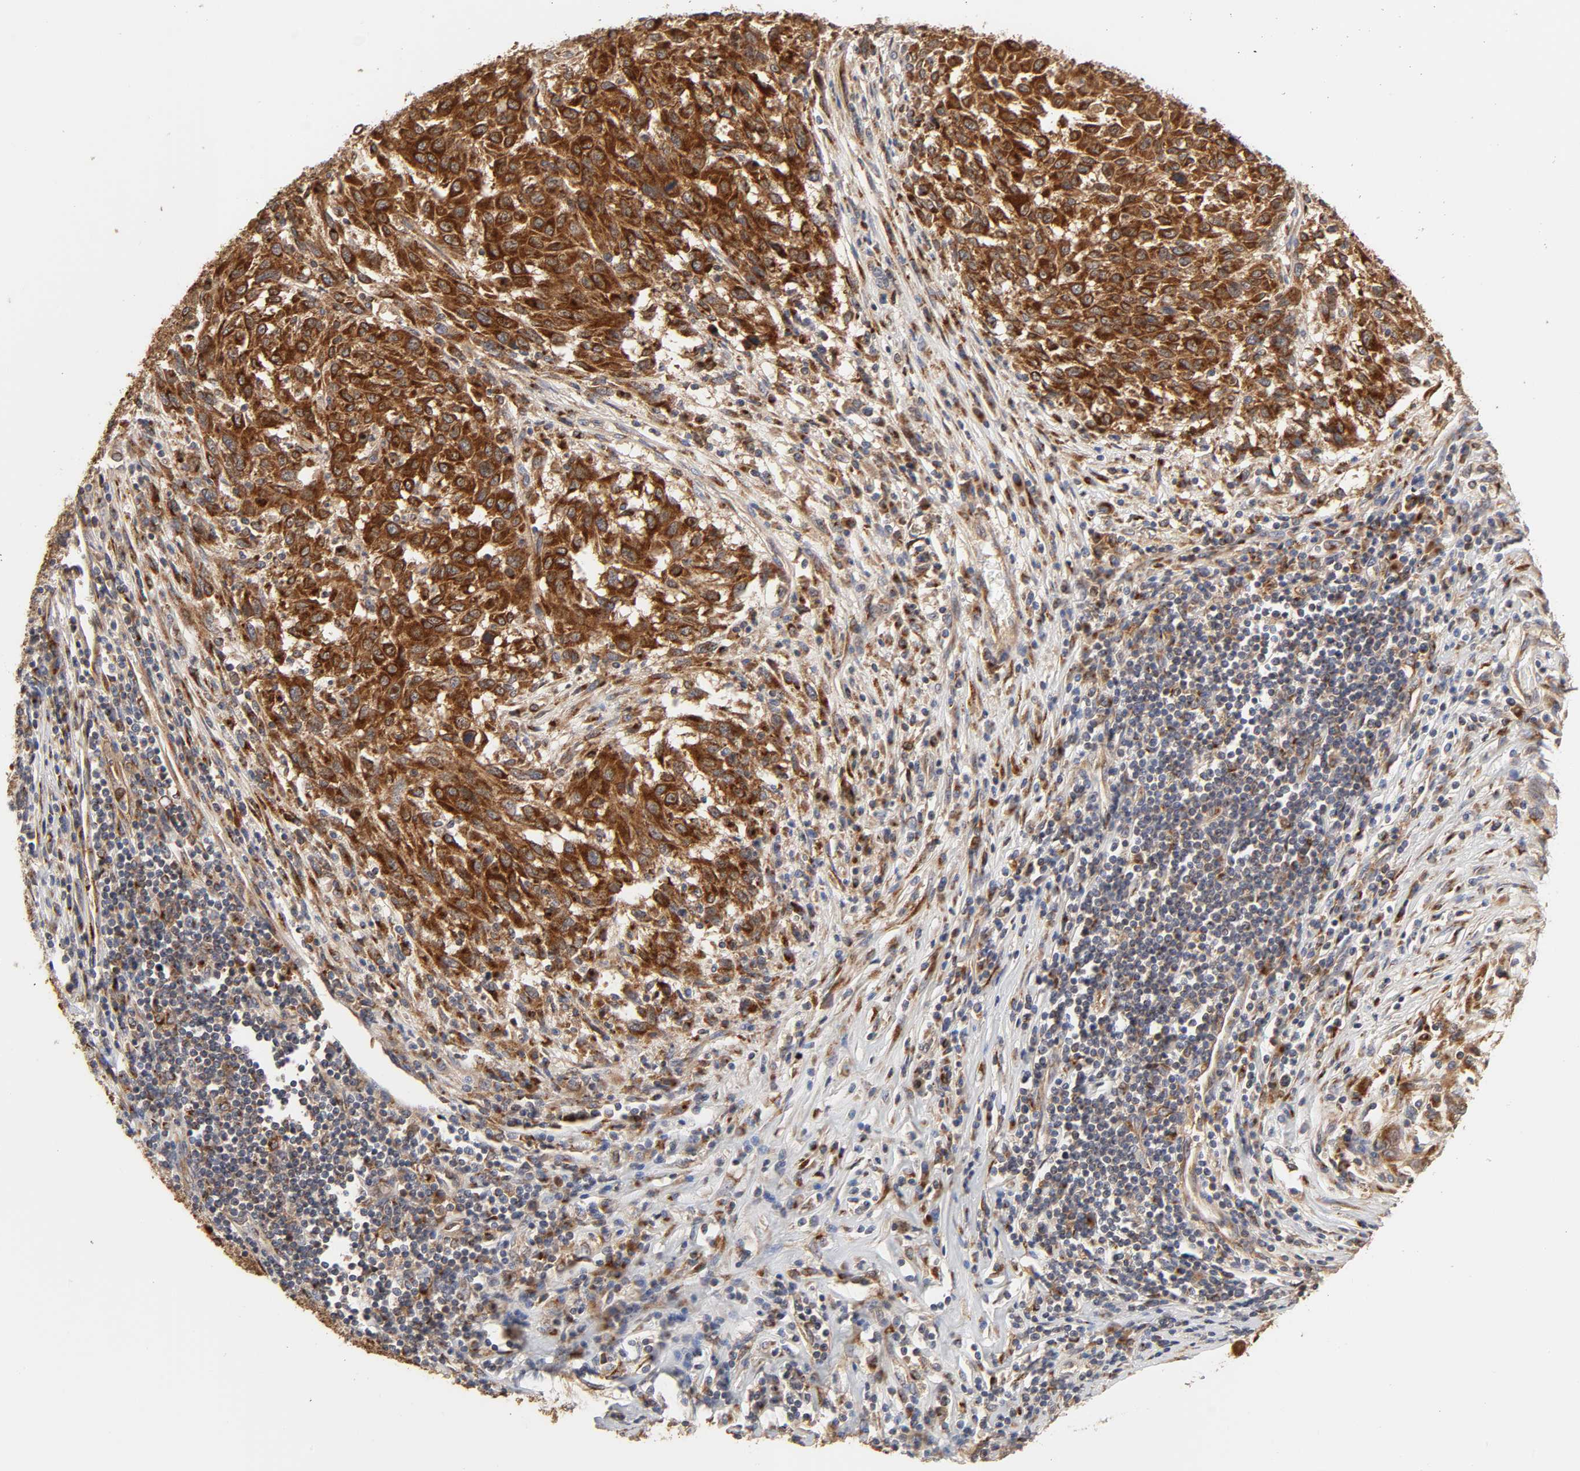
{"staining": {"intensity": "strong", "quantity": ">75%", "location": "cytoplasmic/membranous"}, "tissue": "melanoma", "cell_type": "Tumor cells", "image_type": "cancer", "snomed": [{"axis": "morphology", "description": "Malignant melanoma, Metastatic site"}, {"axis": "topography", "description": "Lymph node"}], "caption": "The photomicrograph reveals immunohistochemical staining of melanoma. There is strong cytoplasmic/membranous staining is identified in approximately >75% of tumor cells.", "gene": "GNPTG", "patient": {"sex": "male", "age": 61}}